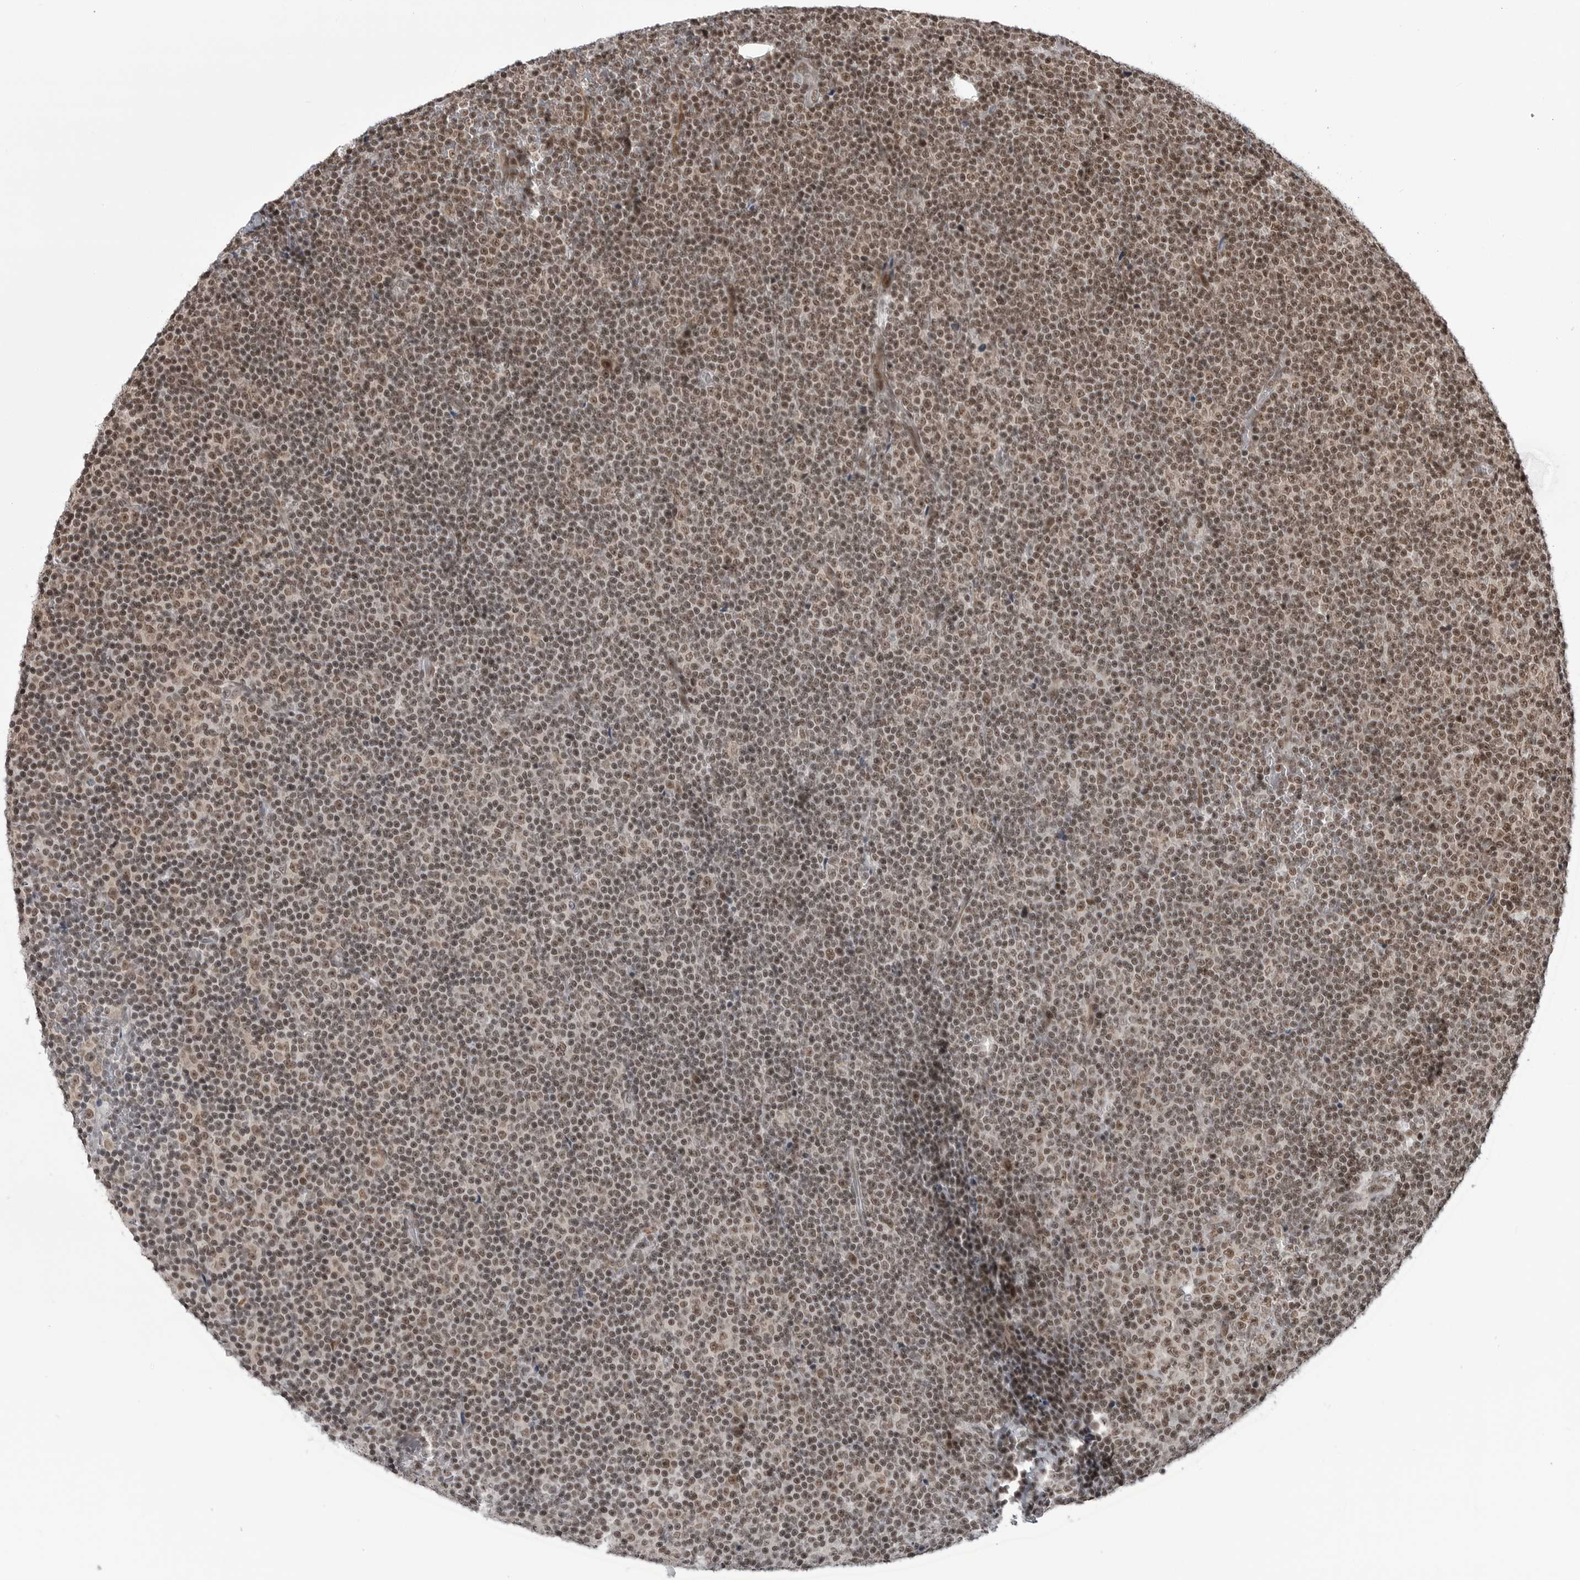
{"staining": {"intensity": "moderate", "quantity": "25%-75%", "location": "nuclear"}, "tissue": "lymphoma", "cell_type": "Tumor cells", "image_type": "cancer", "snomed": [{"axis": "morphology", "description": "Malignant lymphoma, non-Hodgkin's type, Low grade"}, {"axis": "topography", "description": "Lymph node"}], "caption": "Human lymphoma stained with a protein marker exhibits moderate staining in tumor cells.", "gene": "TRIM66", "patient": {"sex": "female", "age": 67}}